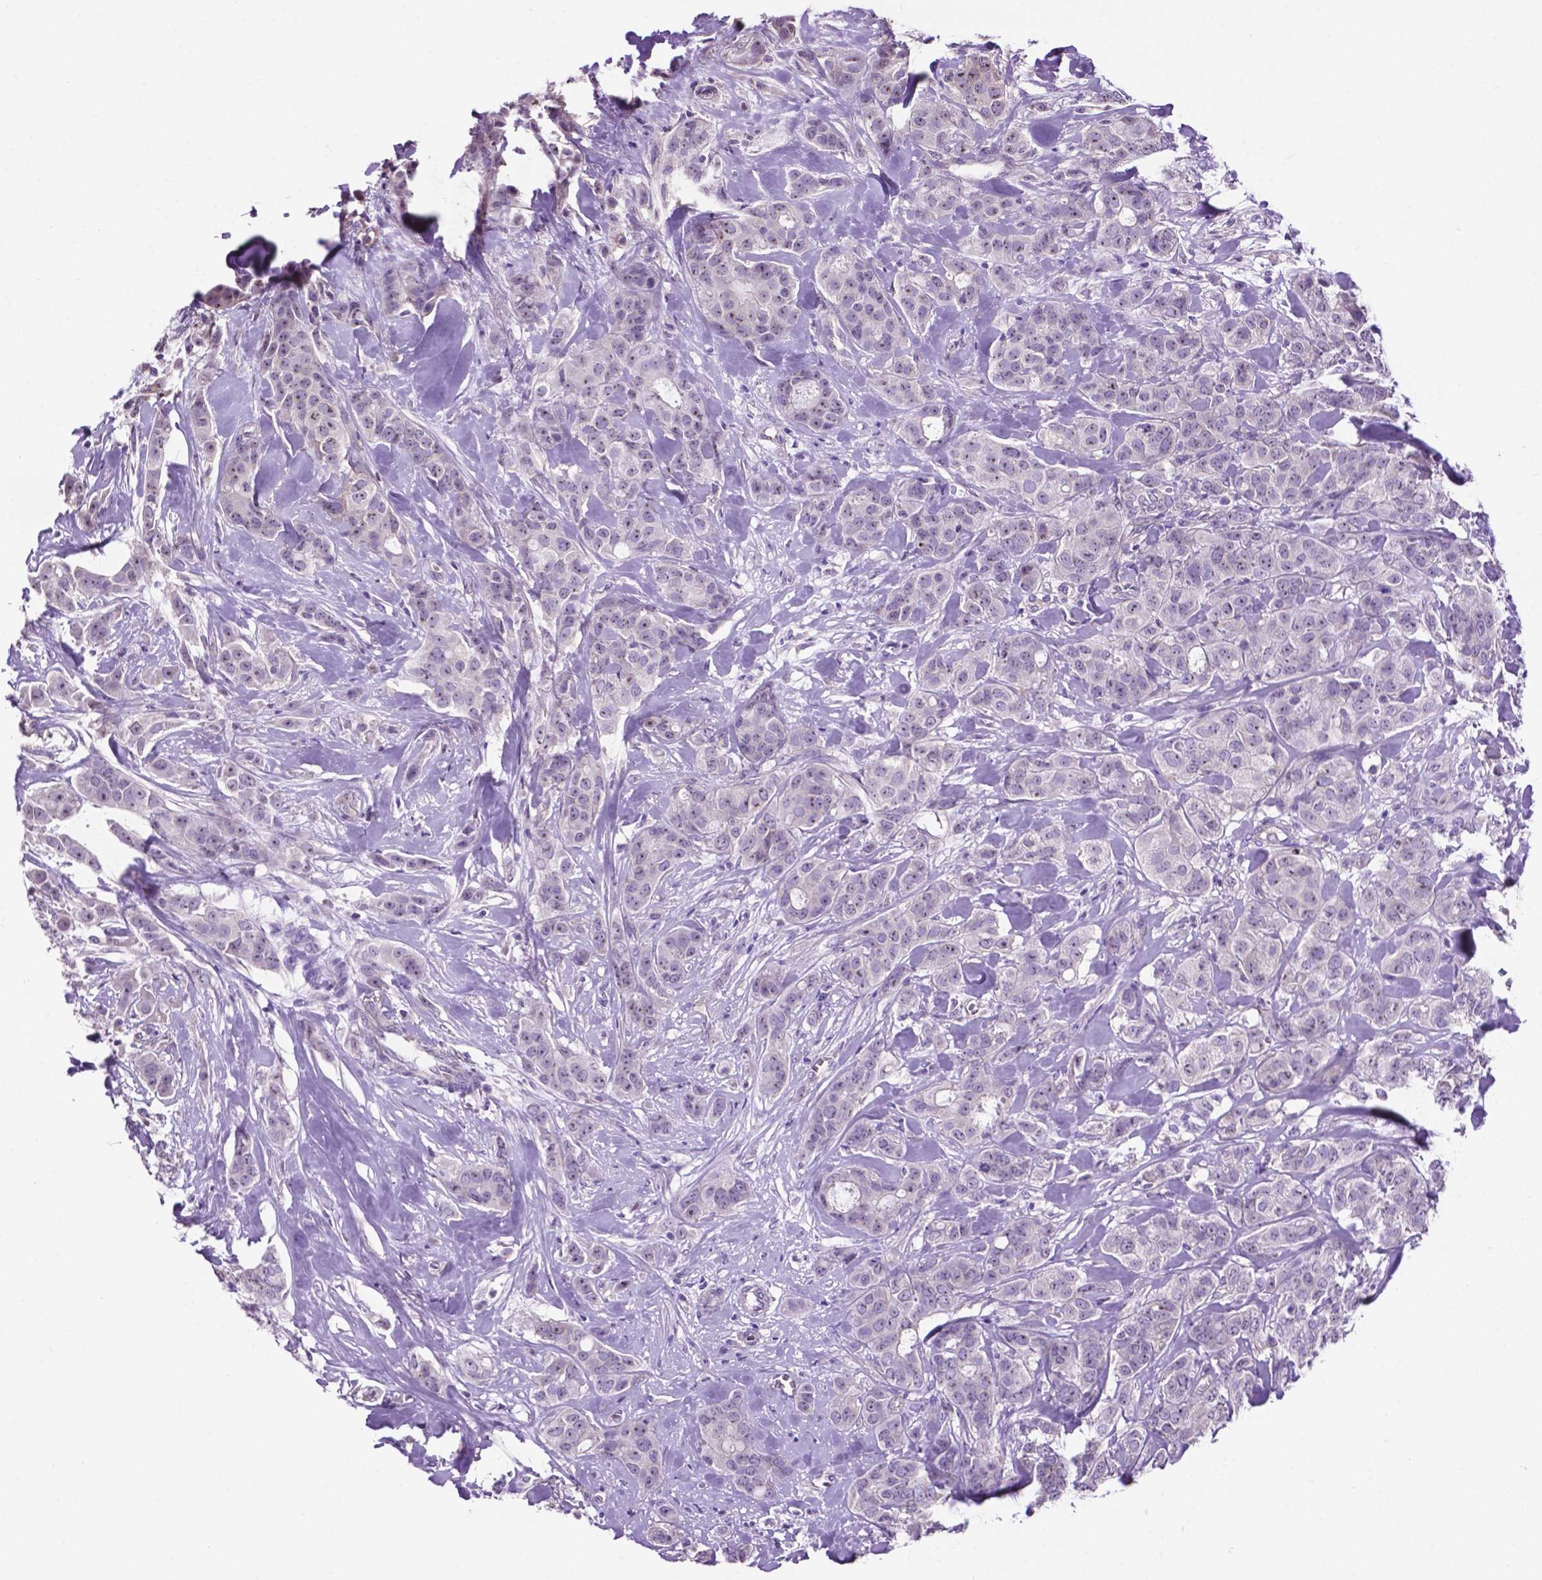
{"staining": {"intensity": "weak", "quantity": "25%-75%", "location": "nuclear"}, "tissue": "breast cancer", "cell_type": "Tumor cells", "image_type": "cancer", "snomed": [{"axis": "morphology", "description": "Duct carcinoma"}, {"axis": "topography", "description": "Breast"}], "caption": "An image showing weak nuclear staining in approximately 25%-75% of tumor cells in infiltrating ductal carcinoma (breast), as visualized by brown immunohistochemical staining.", "gene": "SPDYA", "patient": {"sex": "female", "age": 43}}